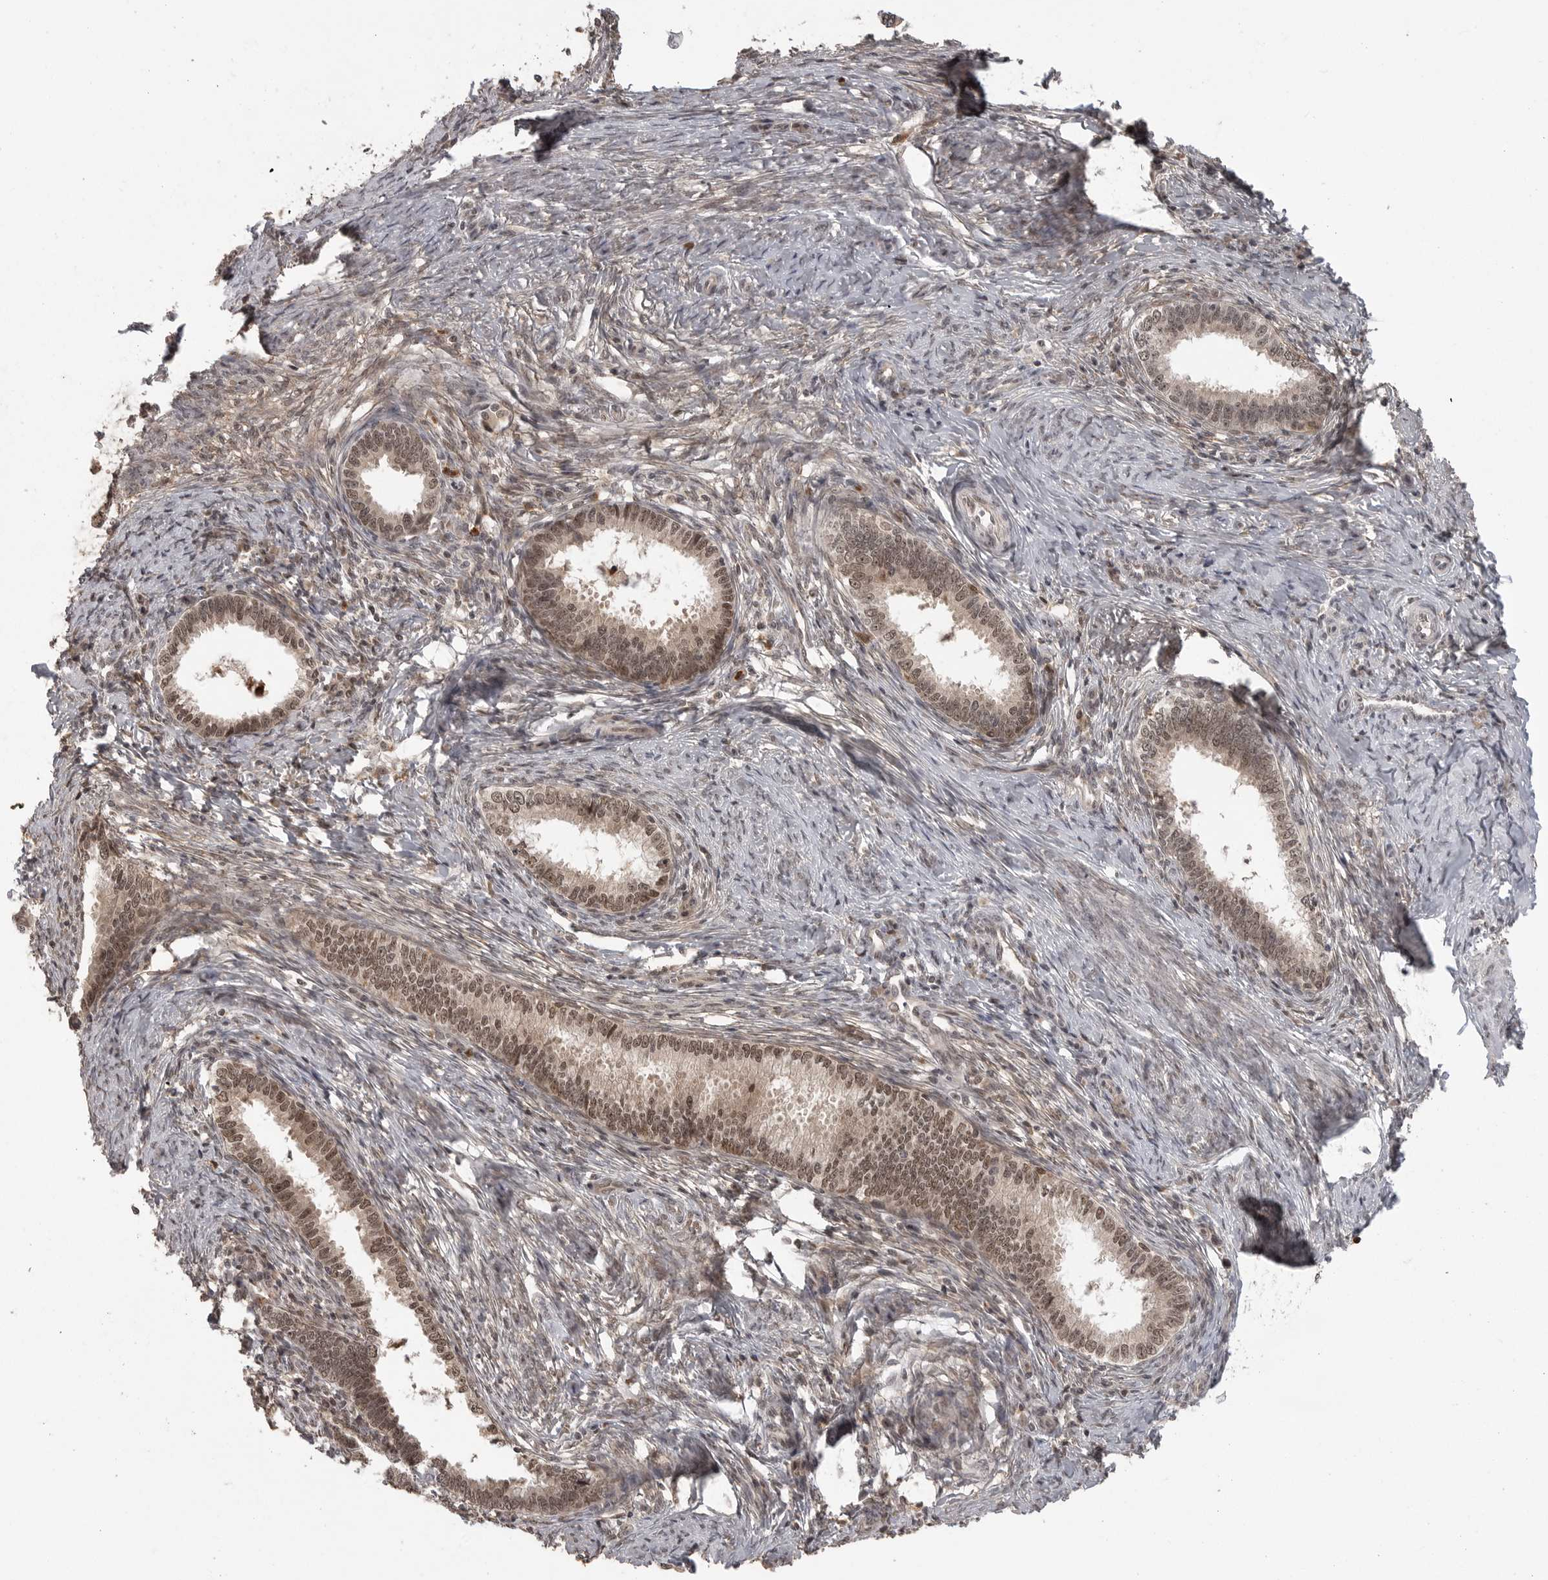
{"staining": {"intensity": "moderate", "quantity": ">75%", "location": "cytoplasmic/membranous,nuclear"}, "tissue": "cervical cancer", "cell_type": "Tumor cells", "image_type": "cancer", "snomed": [{"axis": "morphology", "description": "Adenocarcinoma, NOS"}, {"axis": "topography", "description": "Cervix"}], "caption": "Tumor cells reveal medium levels of moderate cytoplasmic/membranous and nuclear positivity in about >75% of cells in human cervical adenocarcinoma. (IHC, brightfield microscopy, high magnification).", "gene": "PEG3", "patient": {"sex": "female", "age": 36}}